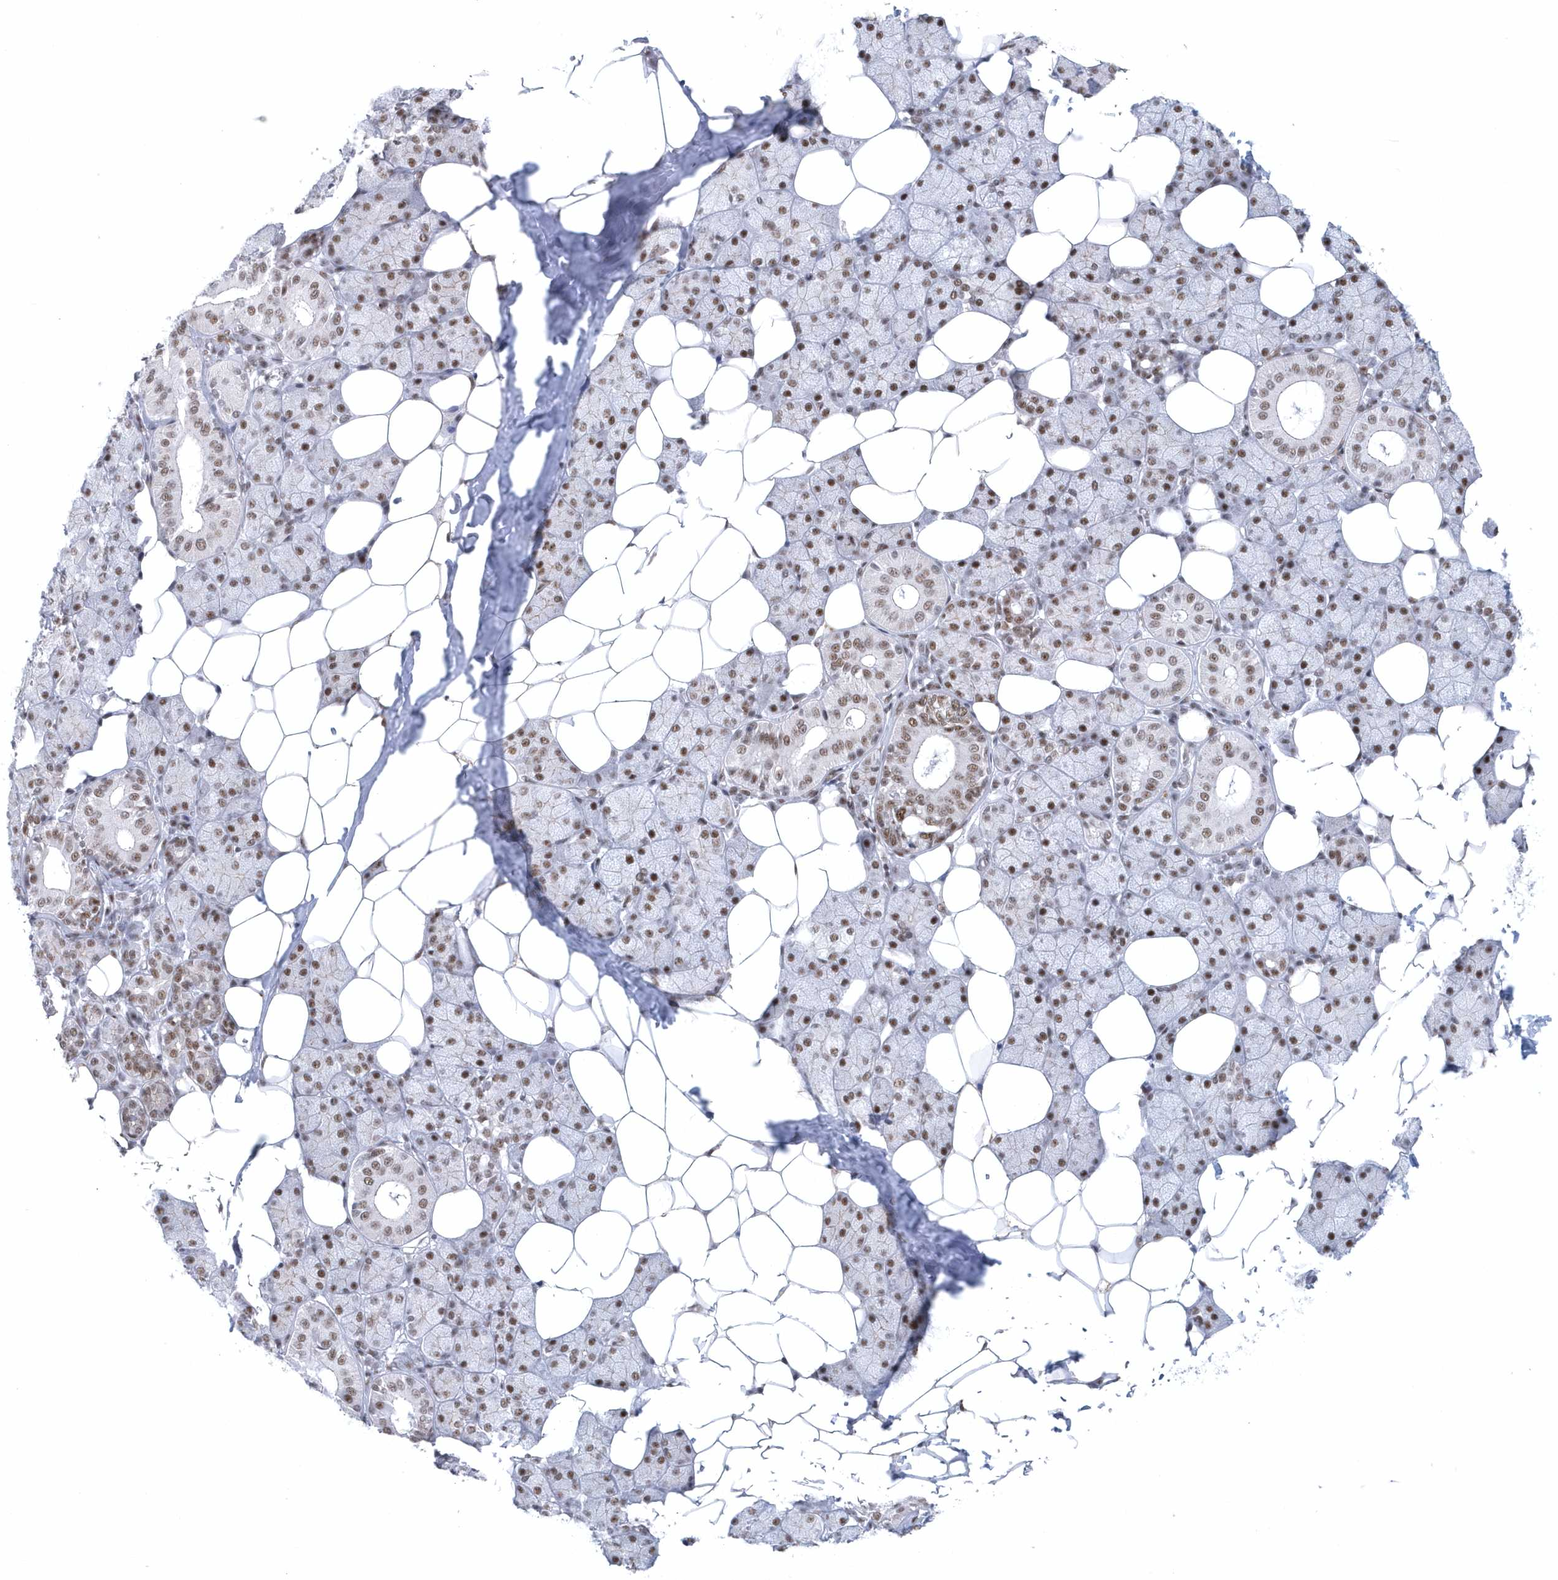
{"staining": {"intensity": "moderate", "quantity": "25%-75%", "location": "nuclear"}, "tissue": "salivary gland", "cell_type": "Glandular cells", "image_type": "normal", "snomed": [{"axis": "morphology", "description": "Normal tissue, NOS"}, {"axis": "topography", "description": "Salivary gland"}], "caption": "Immunohistochemistry of benign salivary gland exhibits medium levels of moderate nuclear expression in about 25%-75% of glandular cells.", "gene": "DCLRE1A", "patient": {"sex": "female", "age": 33}}